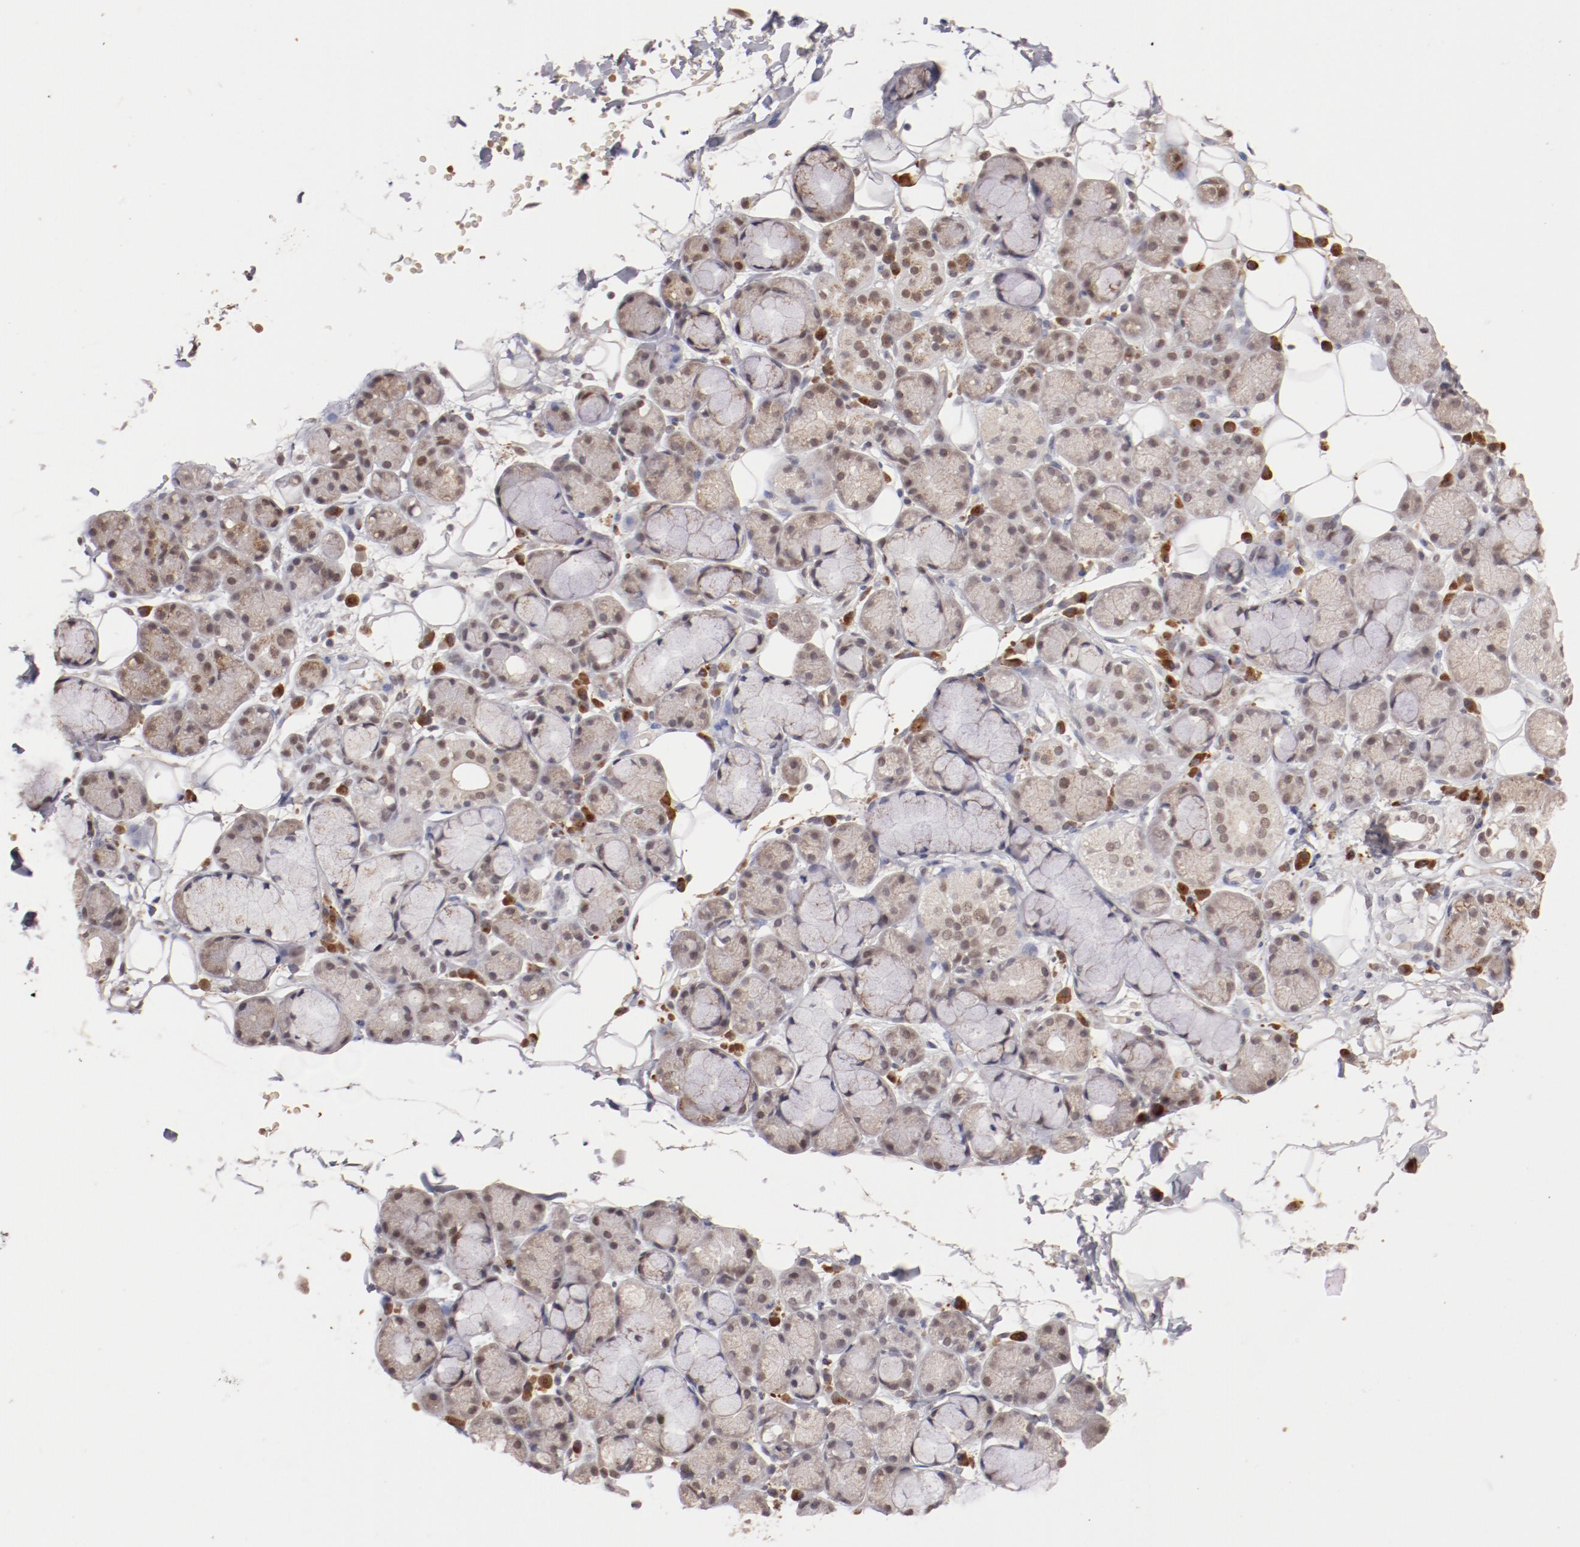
{"staining": {"intensity": "moderate", "quantity": "25%-75%", "location": "cytoplasmic/membranous,nuclear"}, "tissue": "salivary gland", "cell_type": "Glandular cells", "image_type": "normal", "snomed": [{"axis": "morphology", "description": "Normal tissue, NOS"}, {"axis": "topography", "description": "Skeletal muscle"}, {"axis": "topography", "description": "Oral tissue"}, {"axis": "topography", "description": "Salivary gland"}, {"axis": "topography", "description": "Peripheral nerve tissue"}], "caption": "Protein staining reveals moderate cytoplasmic/membranous,nuclear staining in about 25%-75% of glandular cells in unremarkable salivary gland.", "gene": "NFE2", "patient": {"sex": "male", "age": 54}}